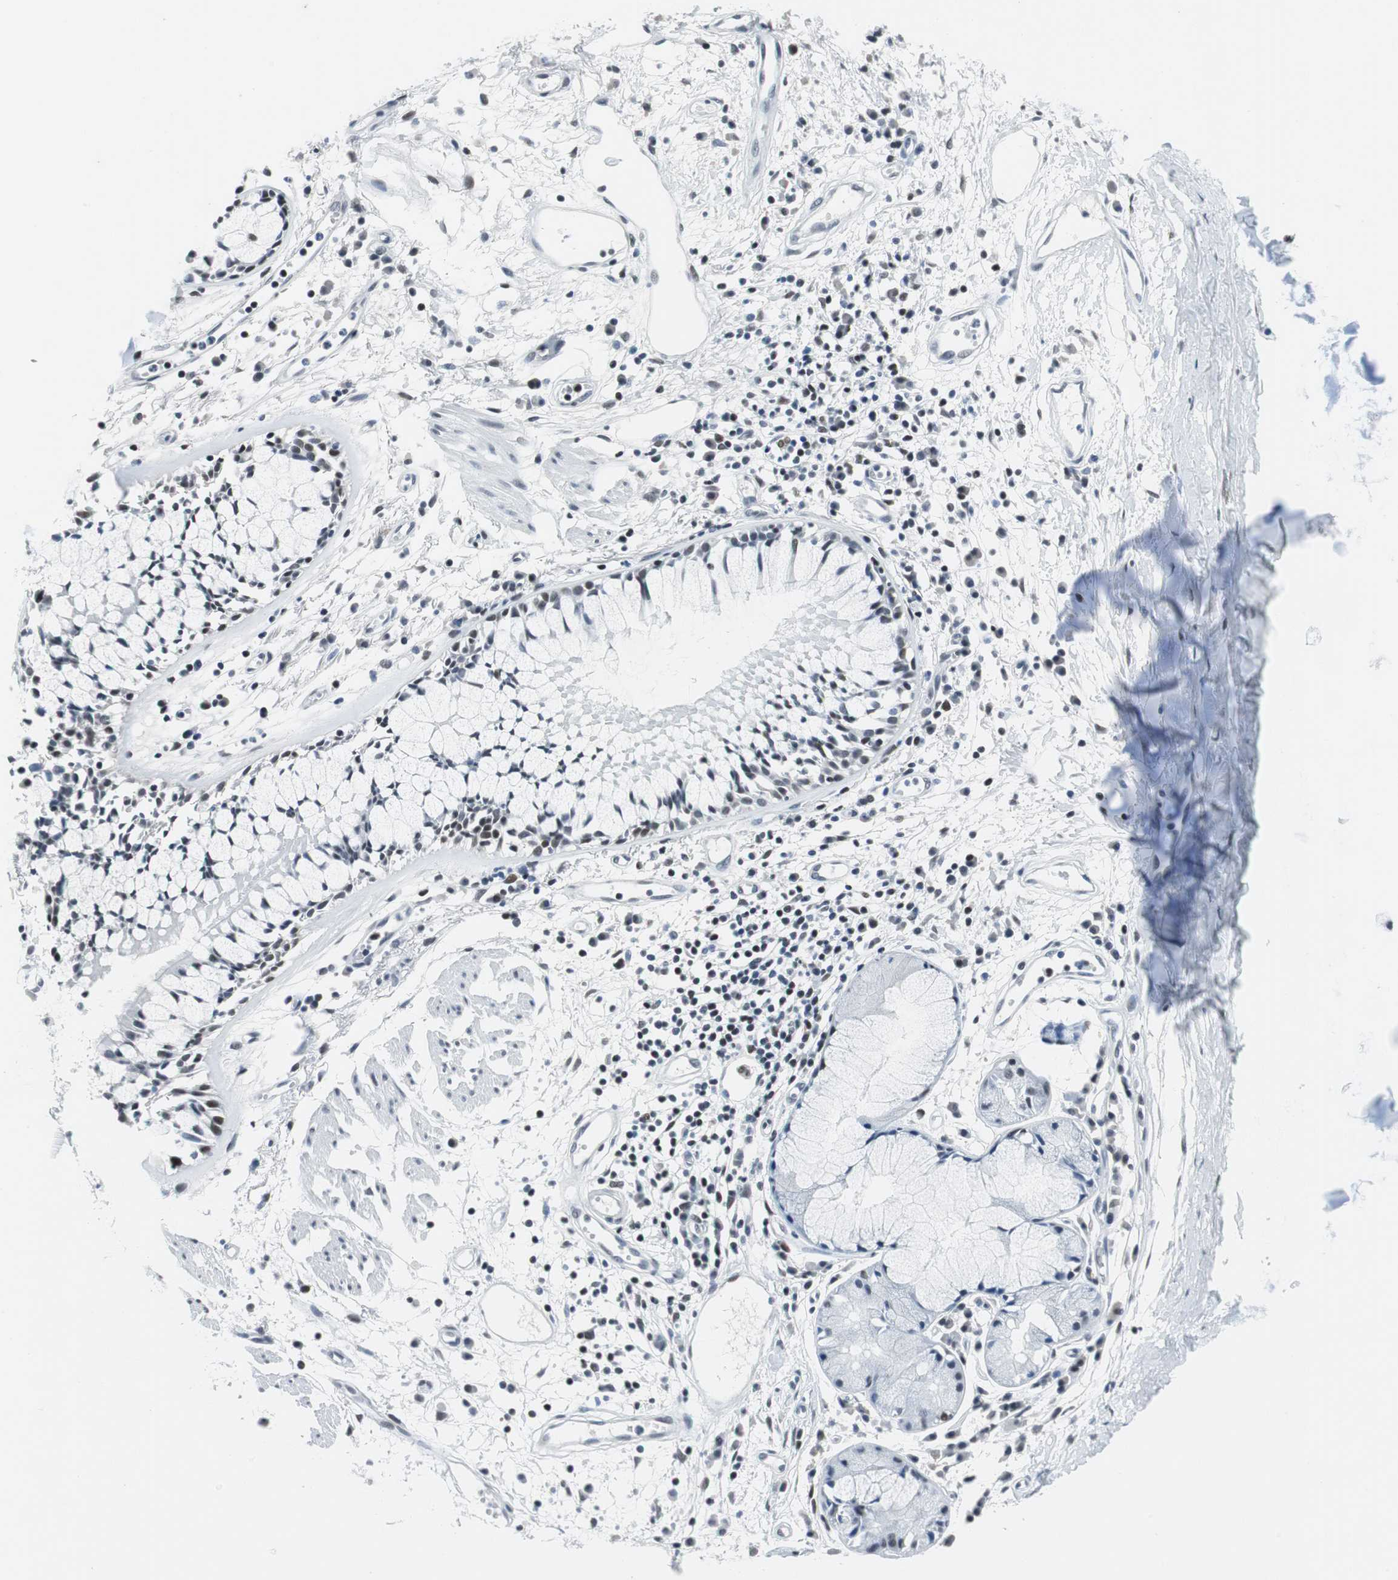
{"staining": {"intensity": "weak", "quantity": ">75%", "location": "nuclear"}, "tissue": "adipose tissue", "cell_type": "Adipocytes", "image_type": "normal", "snomed": [{"axis": "morphology", "description": "Normal tissue, NOS"}, {"axis": "morphology", "description": "Adenocarcinoma, NOS"}, {"axis": "topography", "description": "Cartilage tissue"}, {"axis": "topography", "description": "Bronchus"}, {"axis": "topography", "description": "Lung"}], "caption": "IHC of benign human adipose tissue shows low levels of weak nuclear staining in about >75% of adipocytes. (IHC, brightfield microscopy, high magnification).", "gene": "HDAC3", "patient": {"sex": "female", "age": 67}}